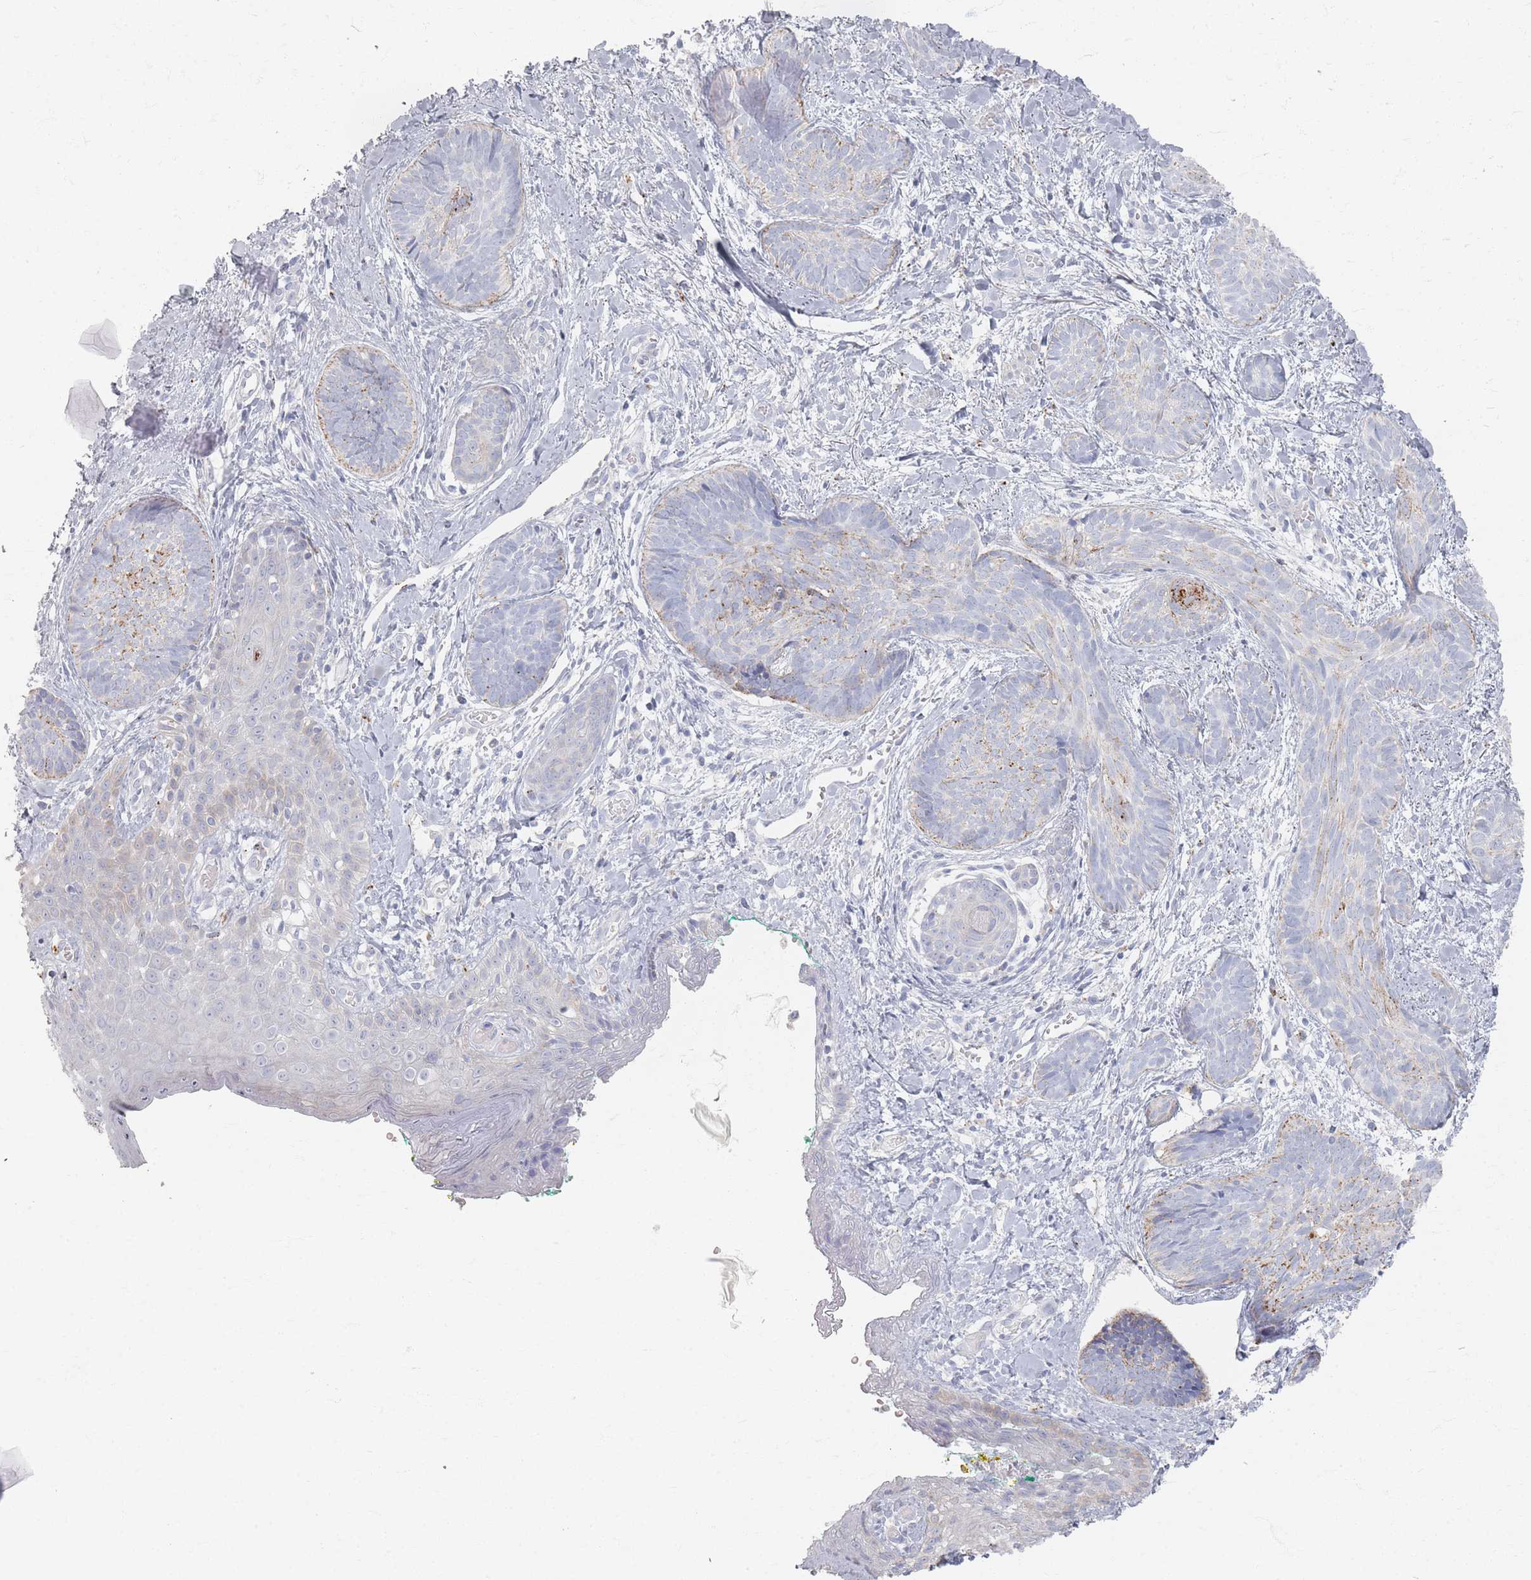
{"staining": {"intensity": "moderate", "quantity": "<25%", "location": "cytoplasmic/membranous"}, "tissue": "skin cancer", "cell_type": "Tumor cells", "image_type": "cancer", "snomed": [{"axis": "morphology", "description": "Basal cell carcinoma"}, {"axis": "topography", "description": "Skin"}], "caption": "High-power microscopy captured an immunohistochemistry micrograph of skin cancer, revealing moderate cytoplasmic/membranous expression in approximately <25% of tumor cells.", "gene": "SLC2A11", "patient": {"sex": "female", "age": 81}}